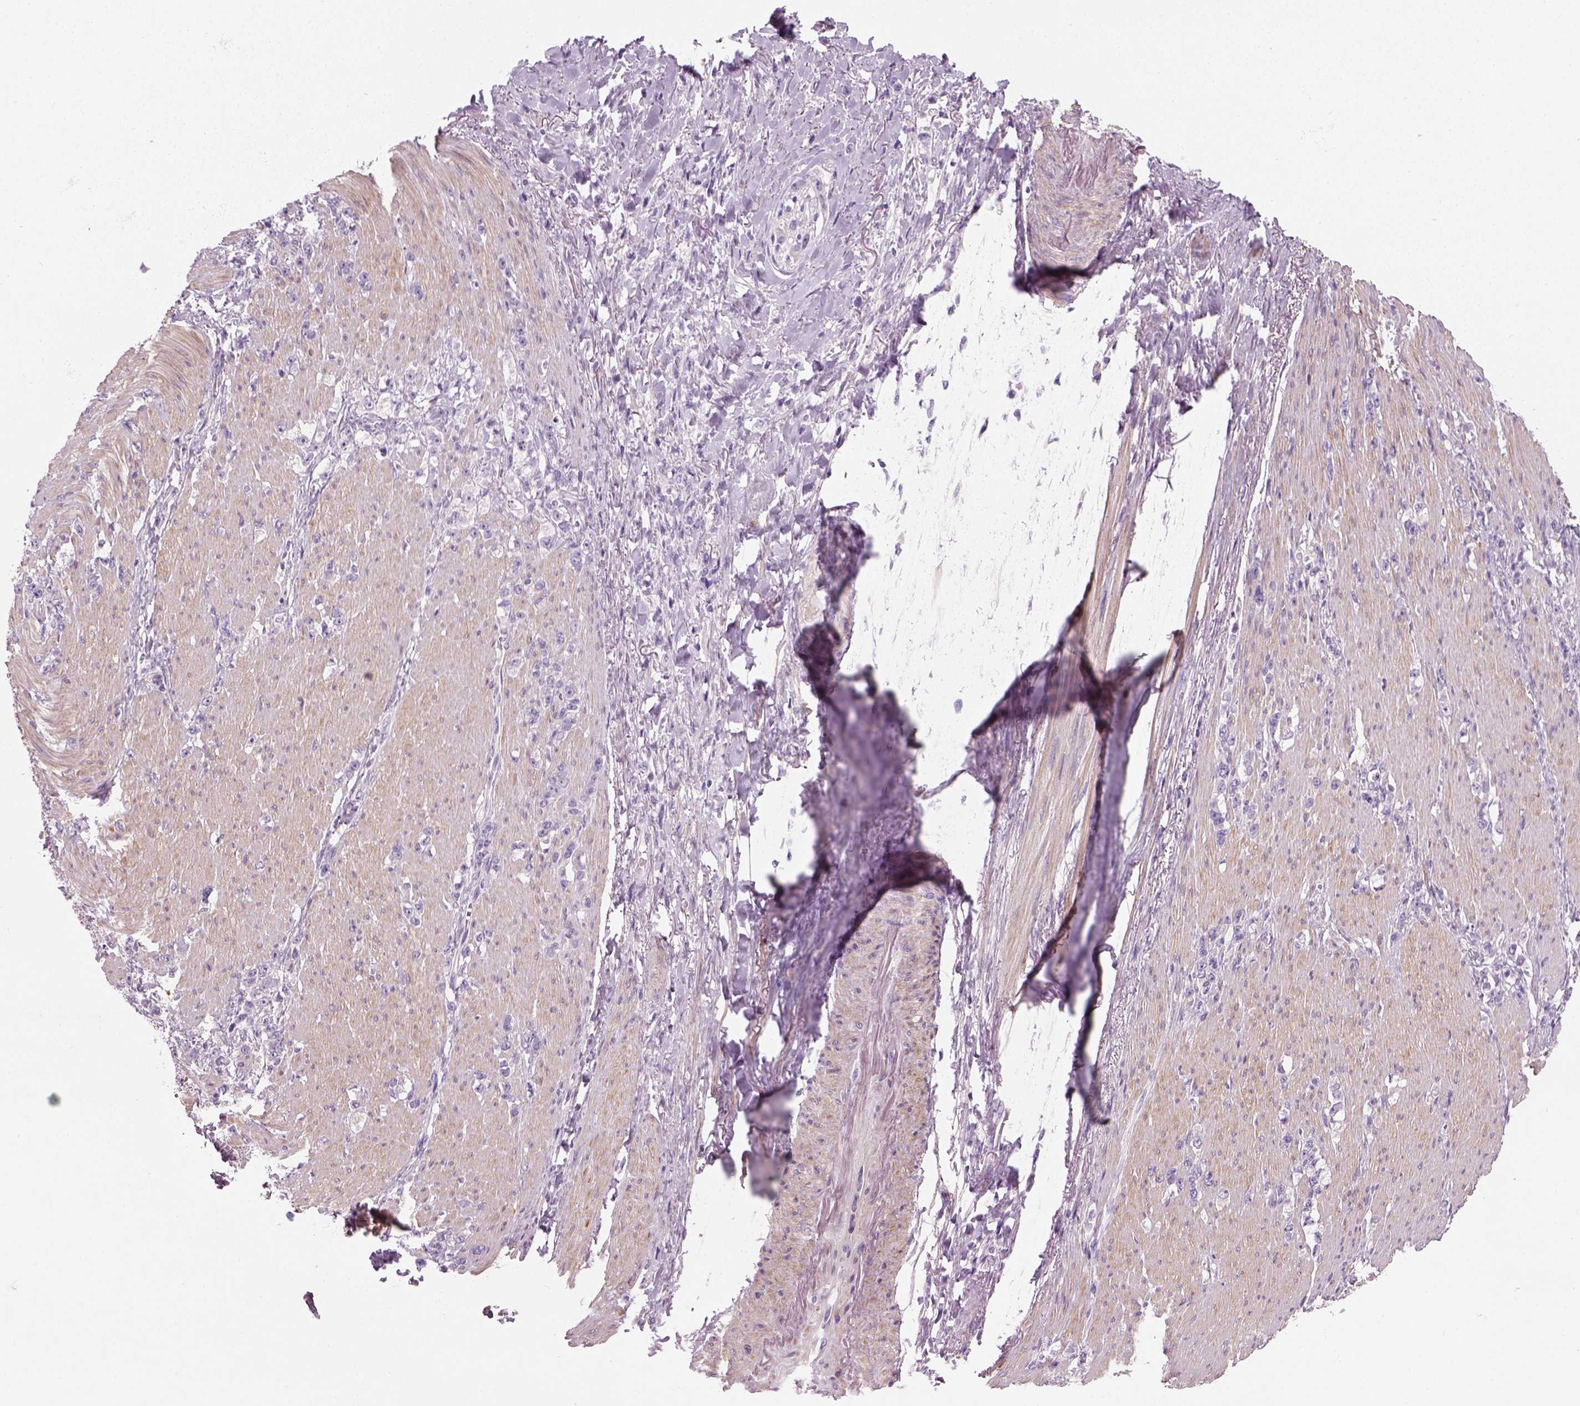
{"staining": {"intensity": "negative", "quantity": "none", "location": "none"}, "tissue": "stomach cancer", "cell_type": "Tumor cells", "image_type": "cancer", "snomed": [{"axis": "morphology", "description": "Adenocarcinoma, NOS"}, {"axis": "topography", "description": "Stomach, lower"}], "caption": "Tumor cells are negative for protein expression in human adenocarcinoma (stomach).", "gene": "ELOVL3", "patient": {"sex": "male", "age": 88}}